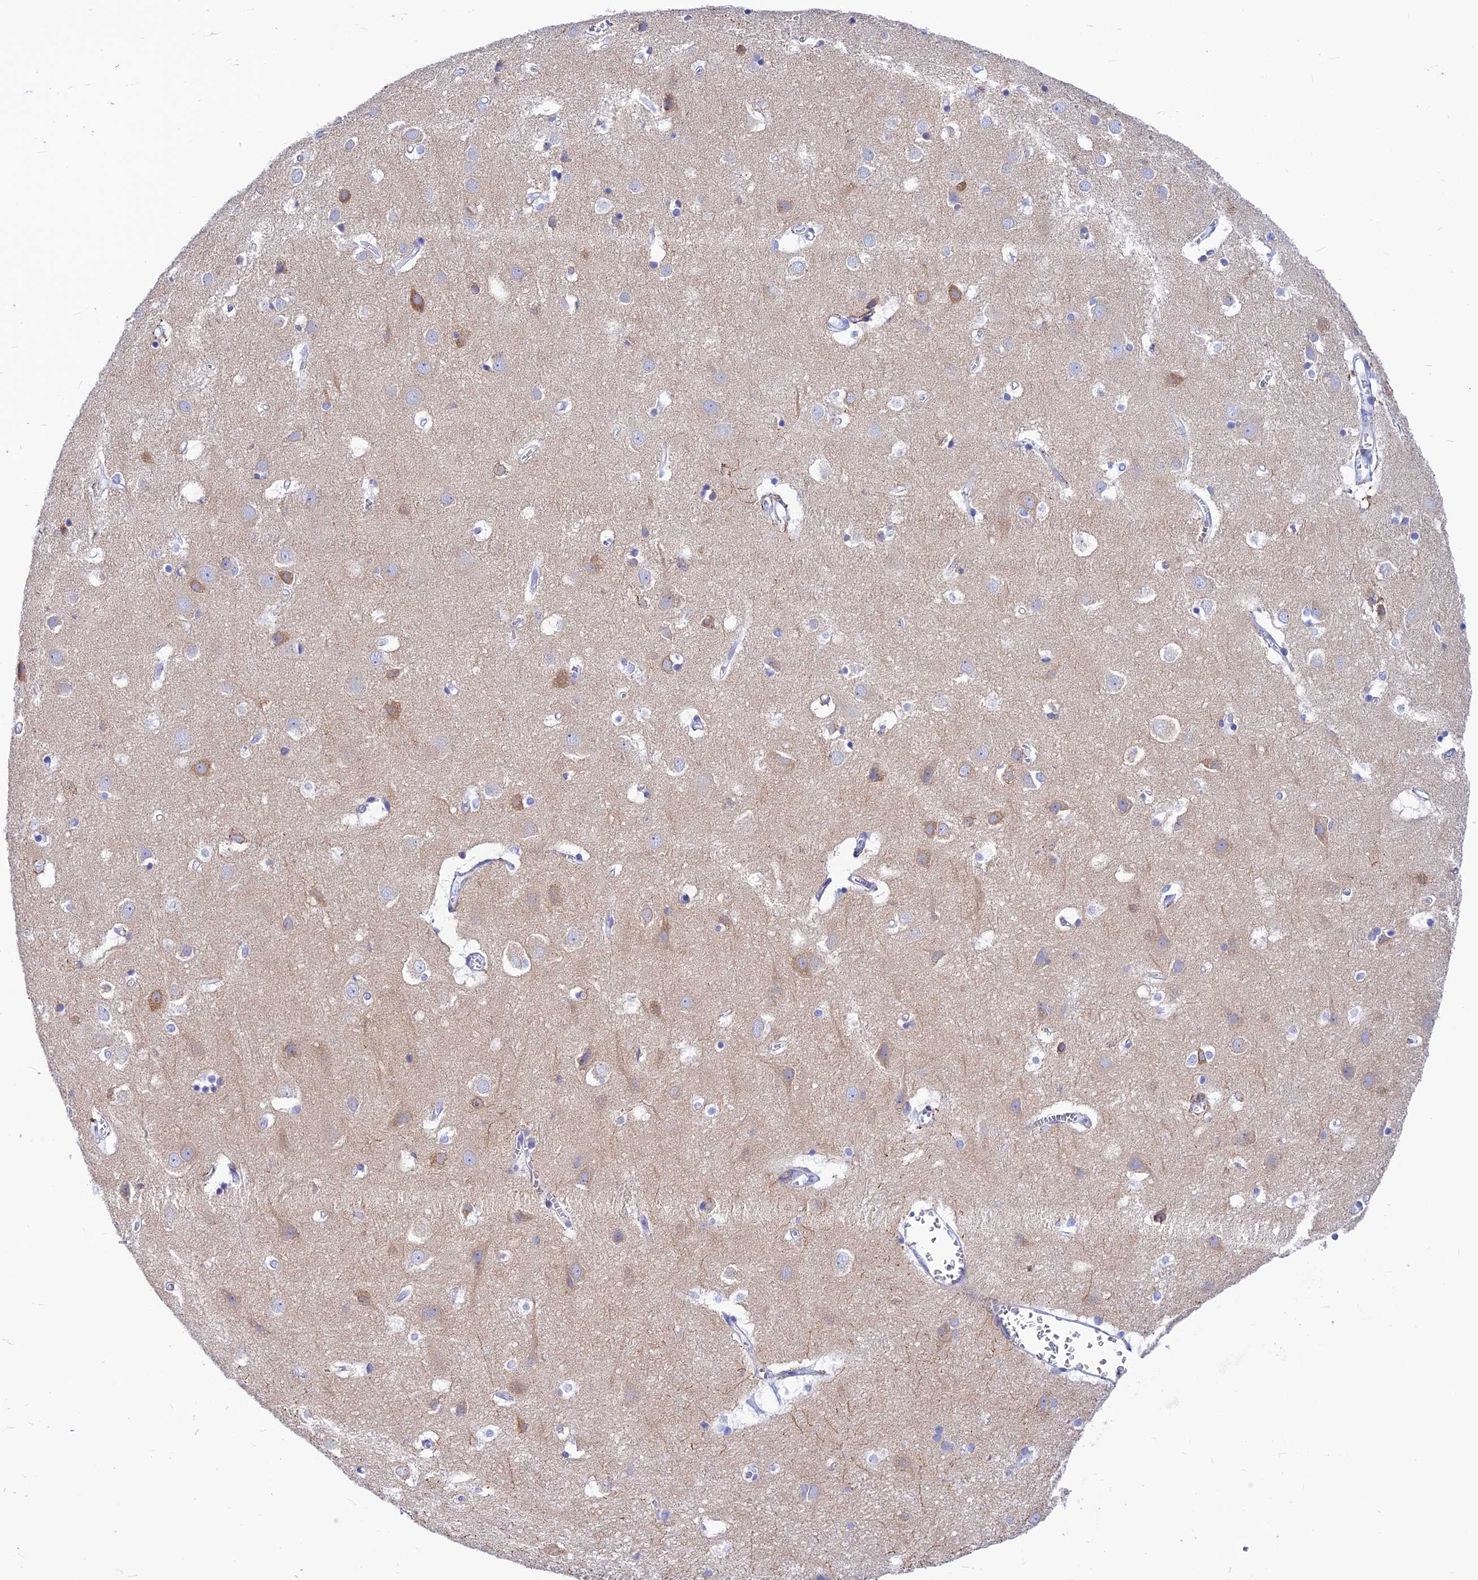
{"staining": {"intensity": "negative", "quantity": "none", "location": "none"}, "tissue": "cerebral cortex", "cell_type": "Endothelial cells", "image_type": "normal", "snomed": [{"axis": "morphology", "description": "Normal tissue, NOS"}, {"axis": "topography", "description": "Cerebral cortex"}], "caption": "IHC of unremarkable human cerebral cortex shows no staining in endothelial cells. (Immunohistochemistry, brightfield microscopy, high magnification).", "gene": "CNOT6", "patient": {"sex": "male", "age": 54}}